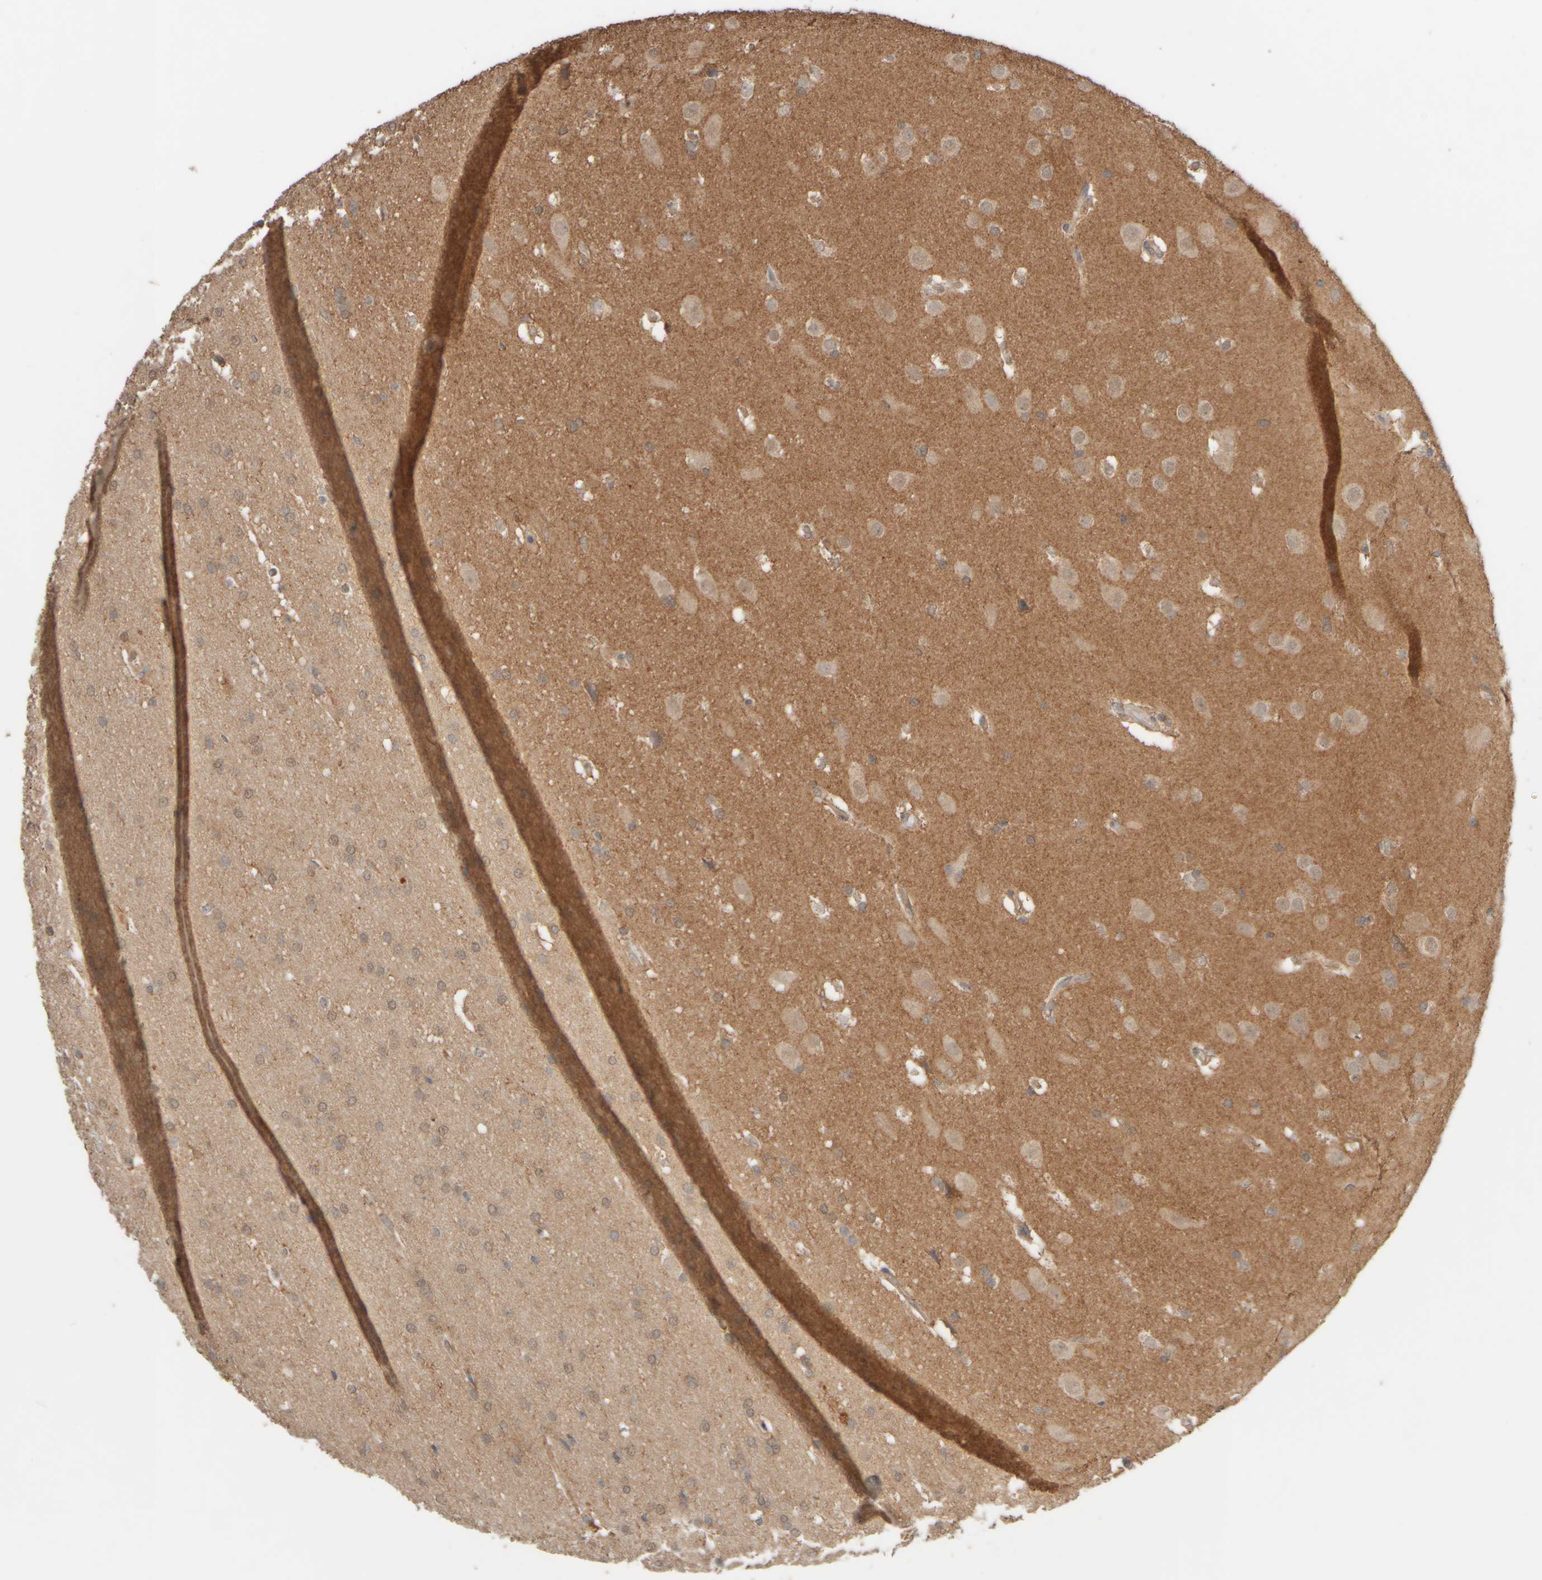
{"staining": {"intensity": "moderate", "quantity": ">75%", "location": "cytoplasmic/membranous"}, "tissue": "glioma", "cell_type": "Tumor cells", "image_type": "cancer", "snomed": [{"axis": "morphology", "description": "Glioma, malignant, Low grade"}, {"axis": "topography", "description": "Brain"}], "caption": "Malignant glioma (low-grade) stained with a brown dye demonstrates moderate cytoplasmic/membranous positive positivity in approximately >75% of tumor cells.", "gene": "EIF2B3", "patient": {"sex": "female", "age": 37}}